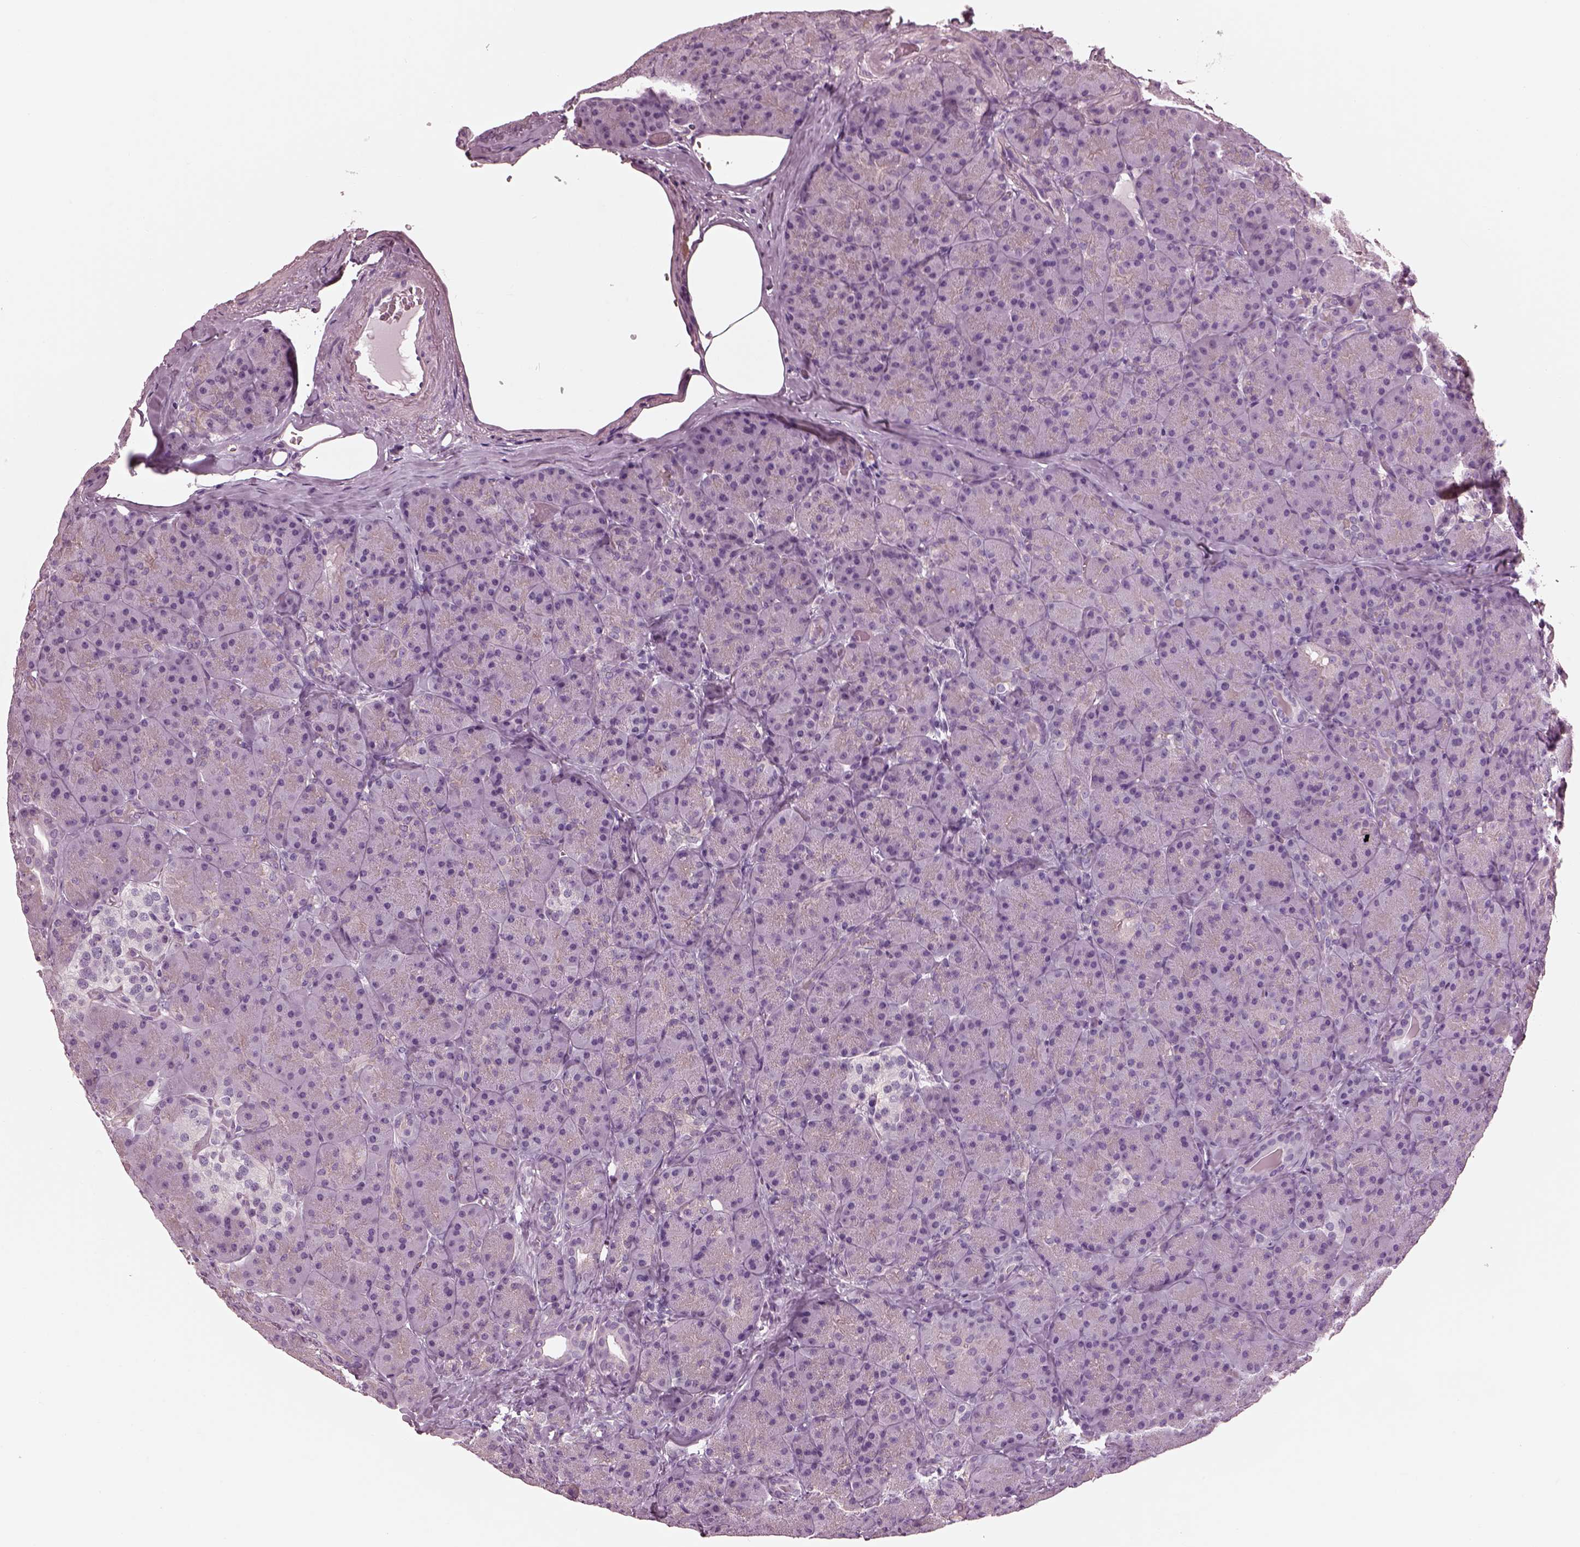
{"staining": {"intensity": "negative", "quantity": "none", "location": "none"}, "tissue": "pancreas", "cell_type": "Exocrine glandular cells", "image_type": "normal", "snomed": [{"axis": "morphology", "description": "Normal tissue, NOS"}, {"axis": "topography", "description": "Pancreas"}], "caption": "This micrograph is of unremarkable pancreas stained with immunohistochemistry to label a protein in brown with the nuclei are counter-stained blue. There is no expression in exocrine glandular cells.", "gene": "BFSP1", "patient": {"sex": "male", "age": 57}}